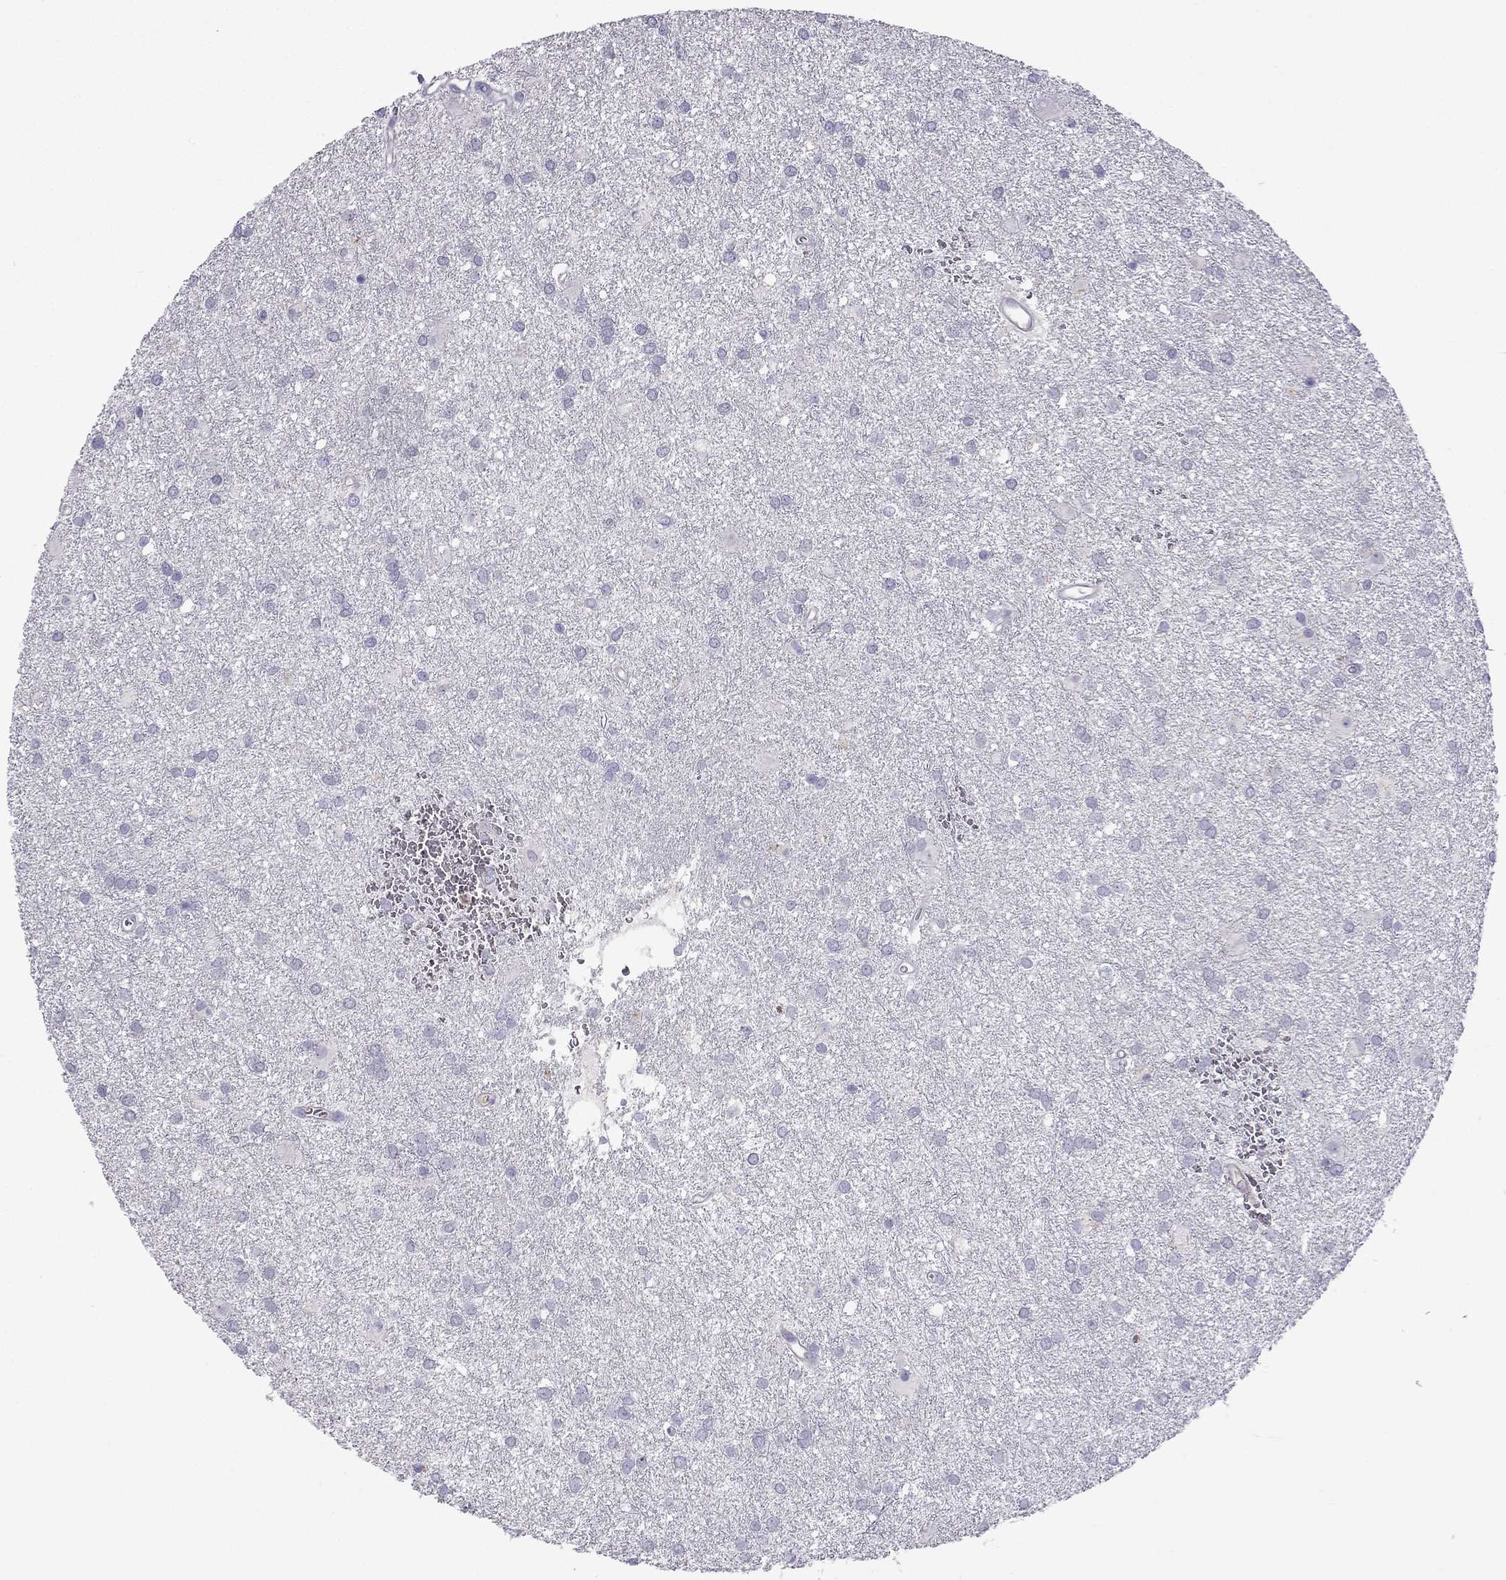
{"staining": {"intensity": "negative", "quantity": "none", "location": "none"}, "tissue": "glioma", "cell_type": "Tumor cells", "image_type": "cancer", "snomed": [{"axis": "morphology", "description": "Glioma, malignant, Low grade"}, {"axis": "topography", "description": "Brain"}], "caption": "A histopathology image of glioma stained for a protein demonstrates no brown staining in tumor cells.", "gene": "STOML3", "patient": {"sex": "male", "age": 58}}